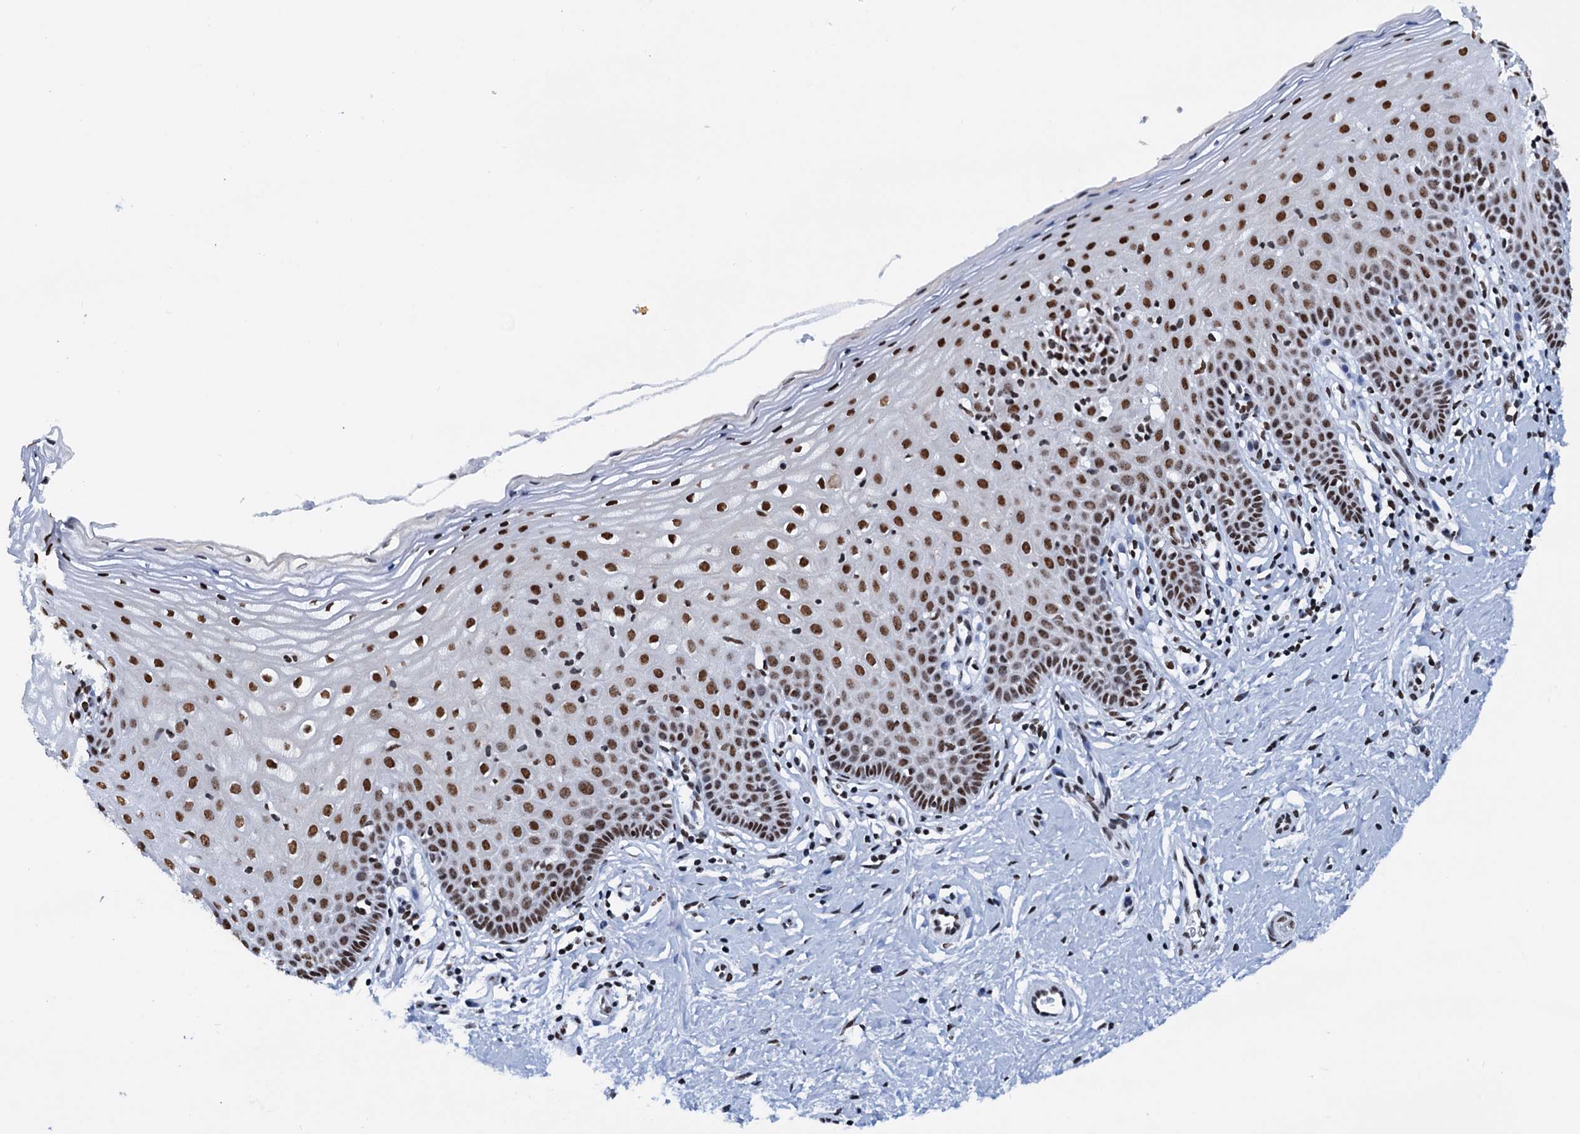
{"staining": {"intensity": "strong", "quantity": ">75%", "location": "nuclear"}, "tissue": "cervix", "cell_type": "Glandular cells", "image_type": "normal", "snomed": [{"axis": "morphology", "description": "Normal tissue, NOS"}, {"axis": "topography", "description": "Cervix"}], "caption": "A high-resolution image shows IHC staining of unremarkable cervix, which demonstrates strong nuclear positivity in approximately >75% of glandular cells.", "gene": "SLTM", "patient": {"sex": "female", "age": 36}}